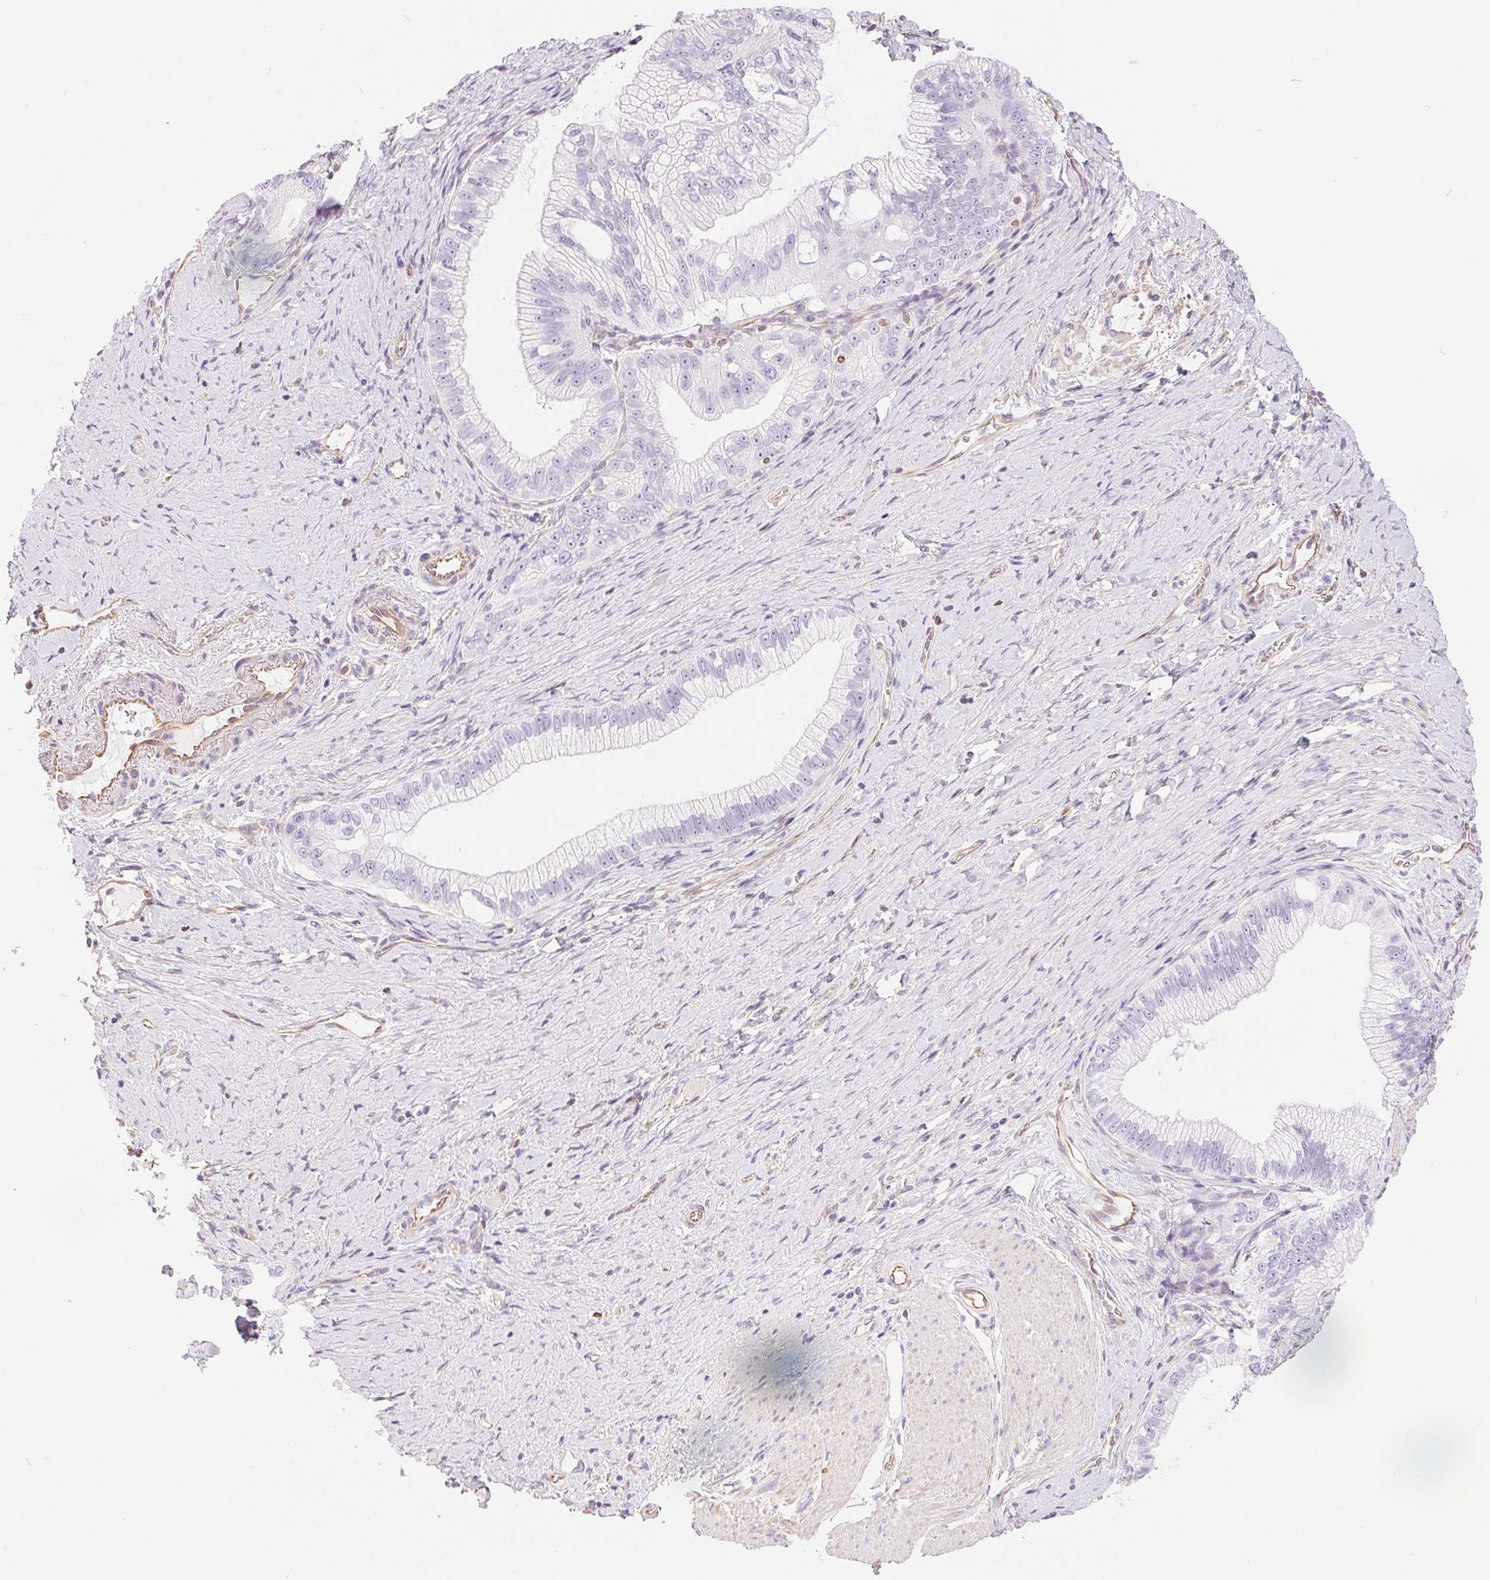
{"staining": {"intensity": "negative", "quantity": "none", "location": "none"}, "tissue": "pancreatic cancer", "cell_type": "Tumor cells", "image_type": "cancer", "snomed": [{"axis": "morphology", "description": "Adenocarcinoma, NOS"}, {"axis": "topography", "description": "Pancreas"}], "caption": "High power microscopy photomicrograph of an immunohistochemistry histopathology image of adenocarcinoma (pancreatic), revealing no significant positivity in tumor cells.", "gene": "GFAP", "patient": {"sex": "male", "age": 70}}